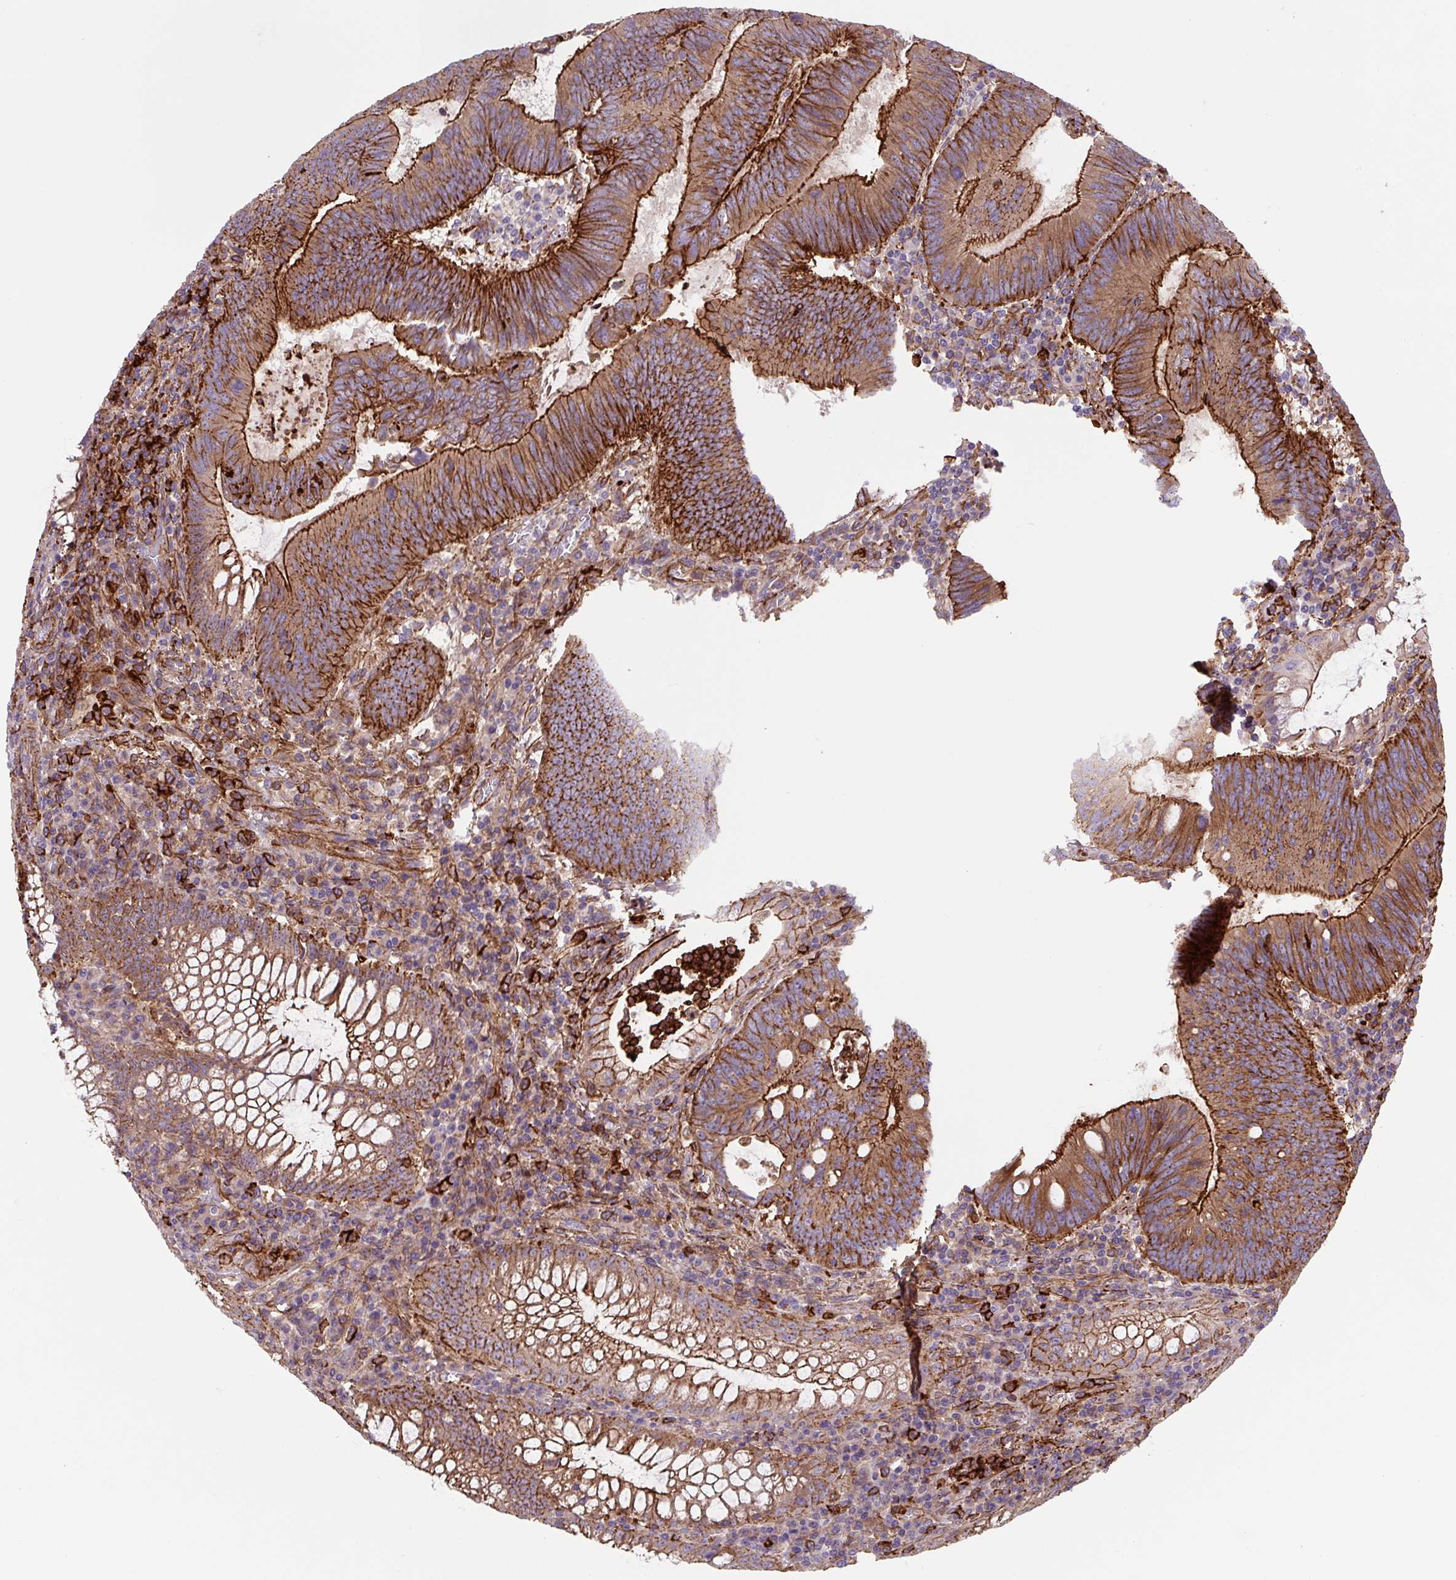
{"staining": {"intensity": "strong", "quantity": "25%-75%", "location": "cytoplasmic/membranous"}, "tissue": "colorectal cancer", "cell_type": "Tumor cells", "image_type": "cancer", "snomed": [{"axis": "morphology", "description": "Adenocarcinoma, NOS"}, {"axis": "topography", "description": "Colon"}], "caption": "An image showing strong cytoplasmic/membranous expression in approximately 25%-75% of tumor cells in colorectal cancer, as visualized by brown immunohistochemical staining.", "gene": "DHFR2", "patient": {"sex": "male", "age": 67}}